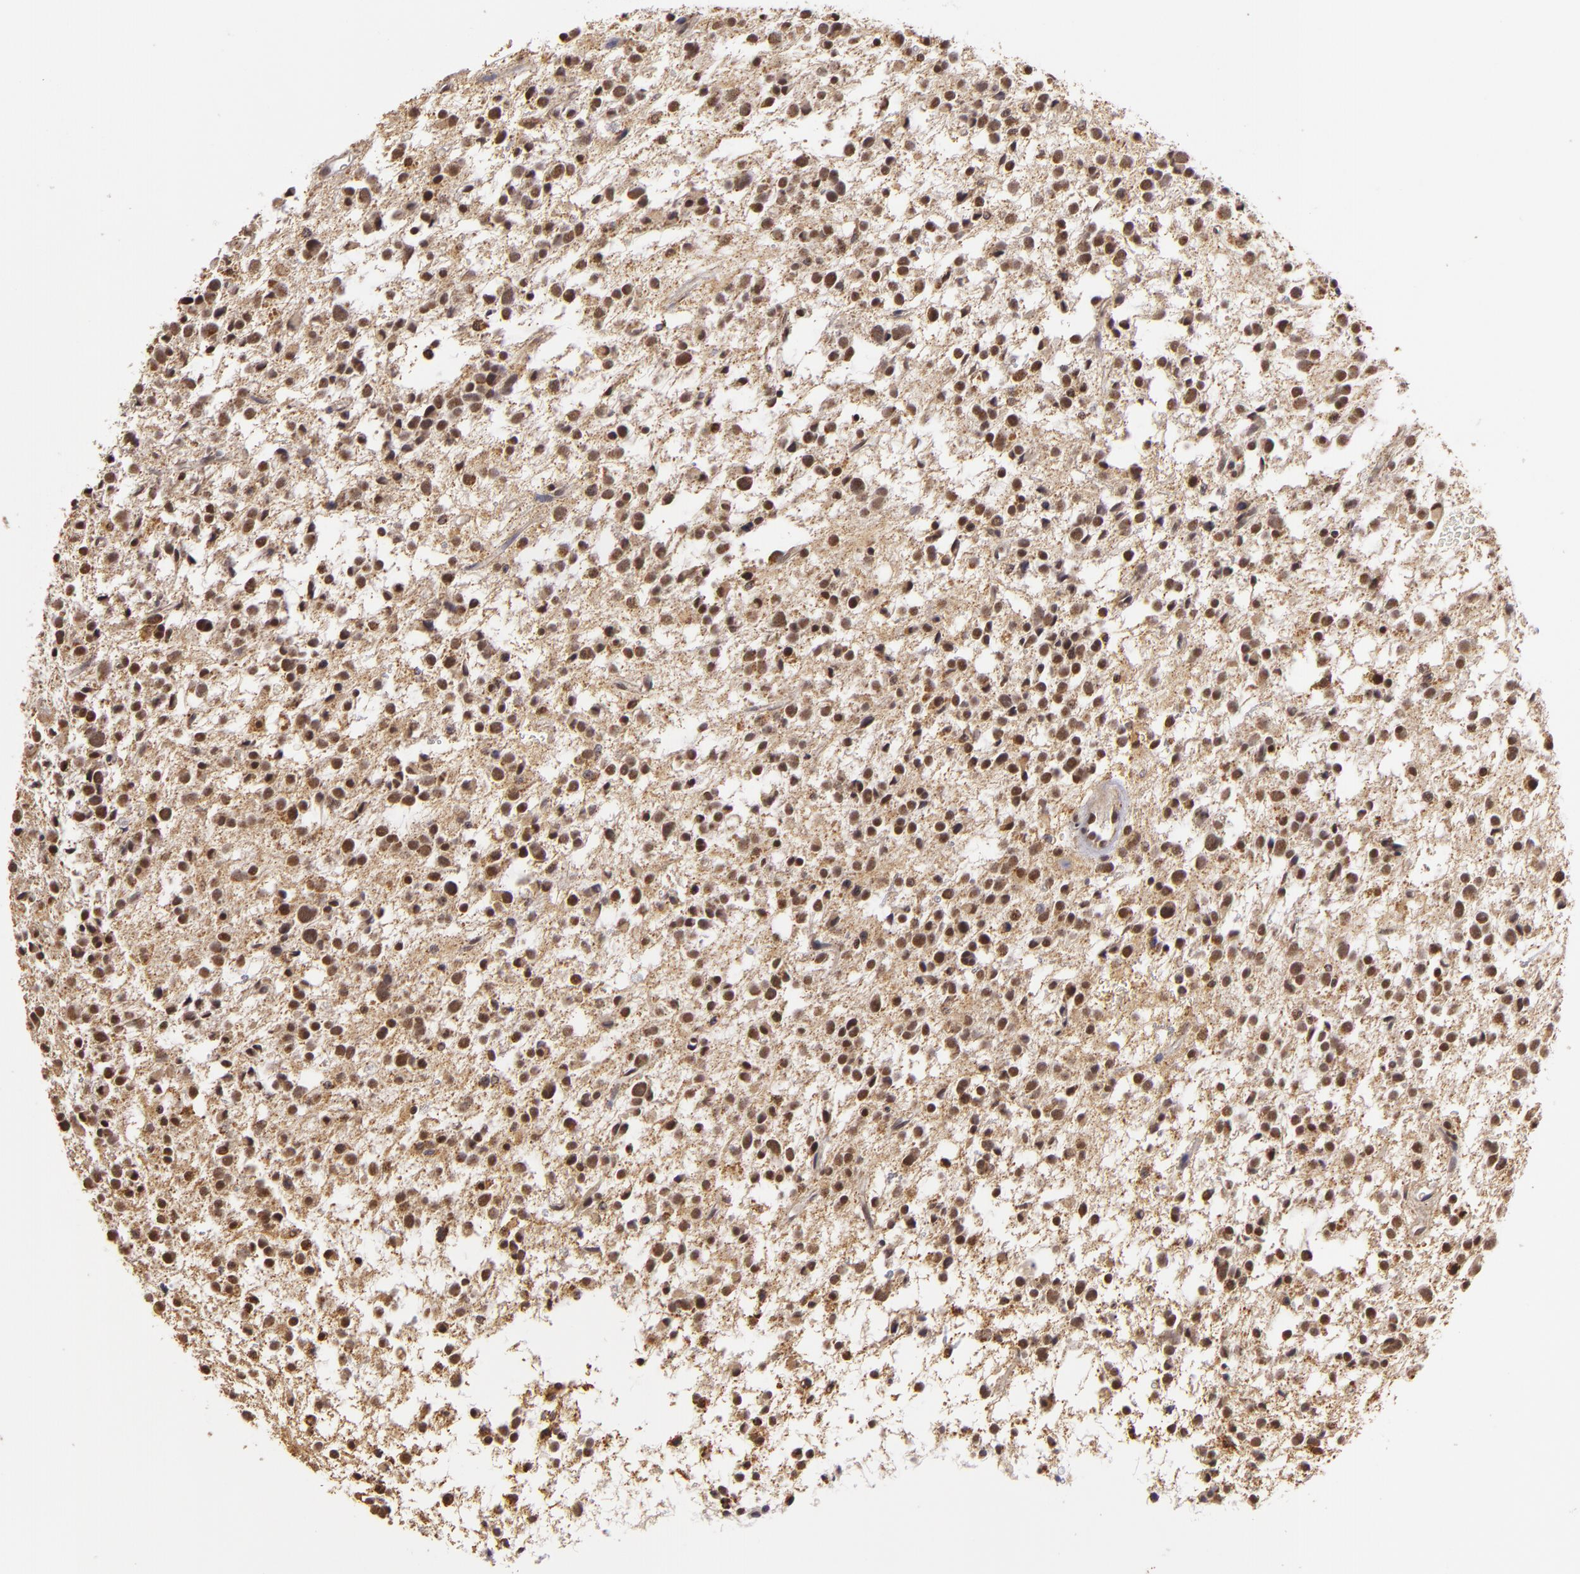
{"staining": {"intensity": "moderate", "quantity": "25%-75%", "location": "nuclear"}, "tissue": "glioma", "cell_type": "Tumor cells", "image_type": "cancer", "snomed": [{"axis": "morphology", "description": "Glioma, malignant, Low grade"}, {"axis": "topography", "description": "Brain"}], "caption": "This histopathology image demonstrates immunohistochemistry (IHC) staining of glioma, with medium moderate nuclear staining in about 25%-75% of tumor cells.", "gene": "MXD1", "patient": {"sex": "female", "age": 36}}